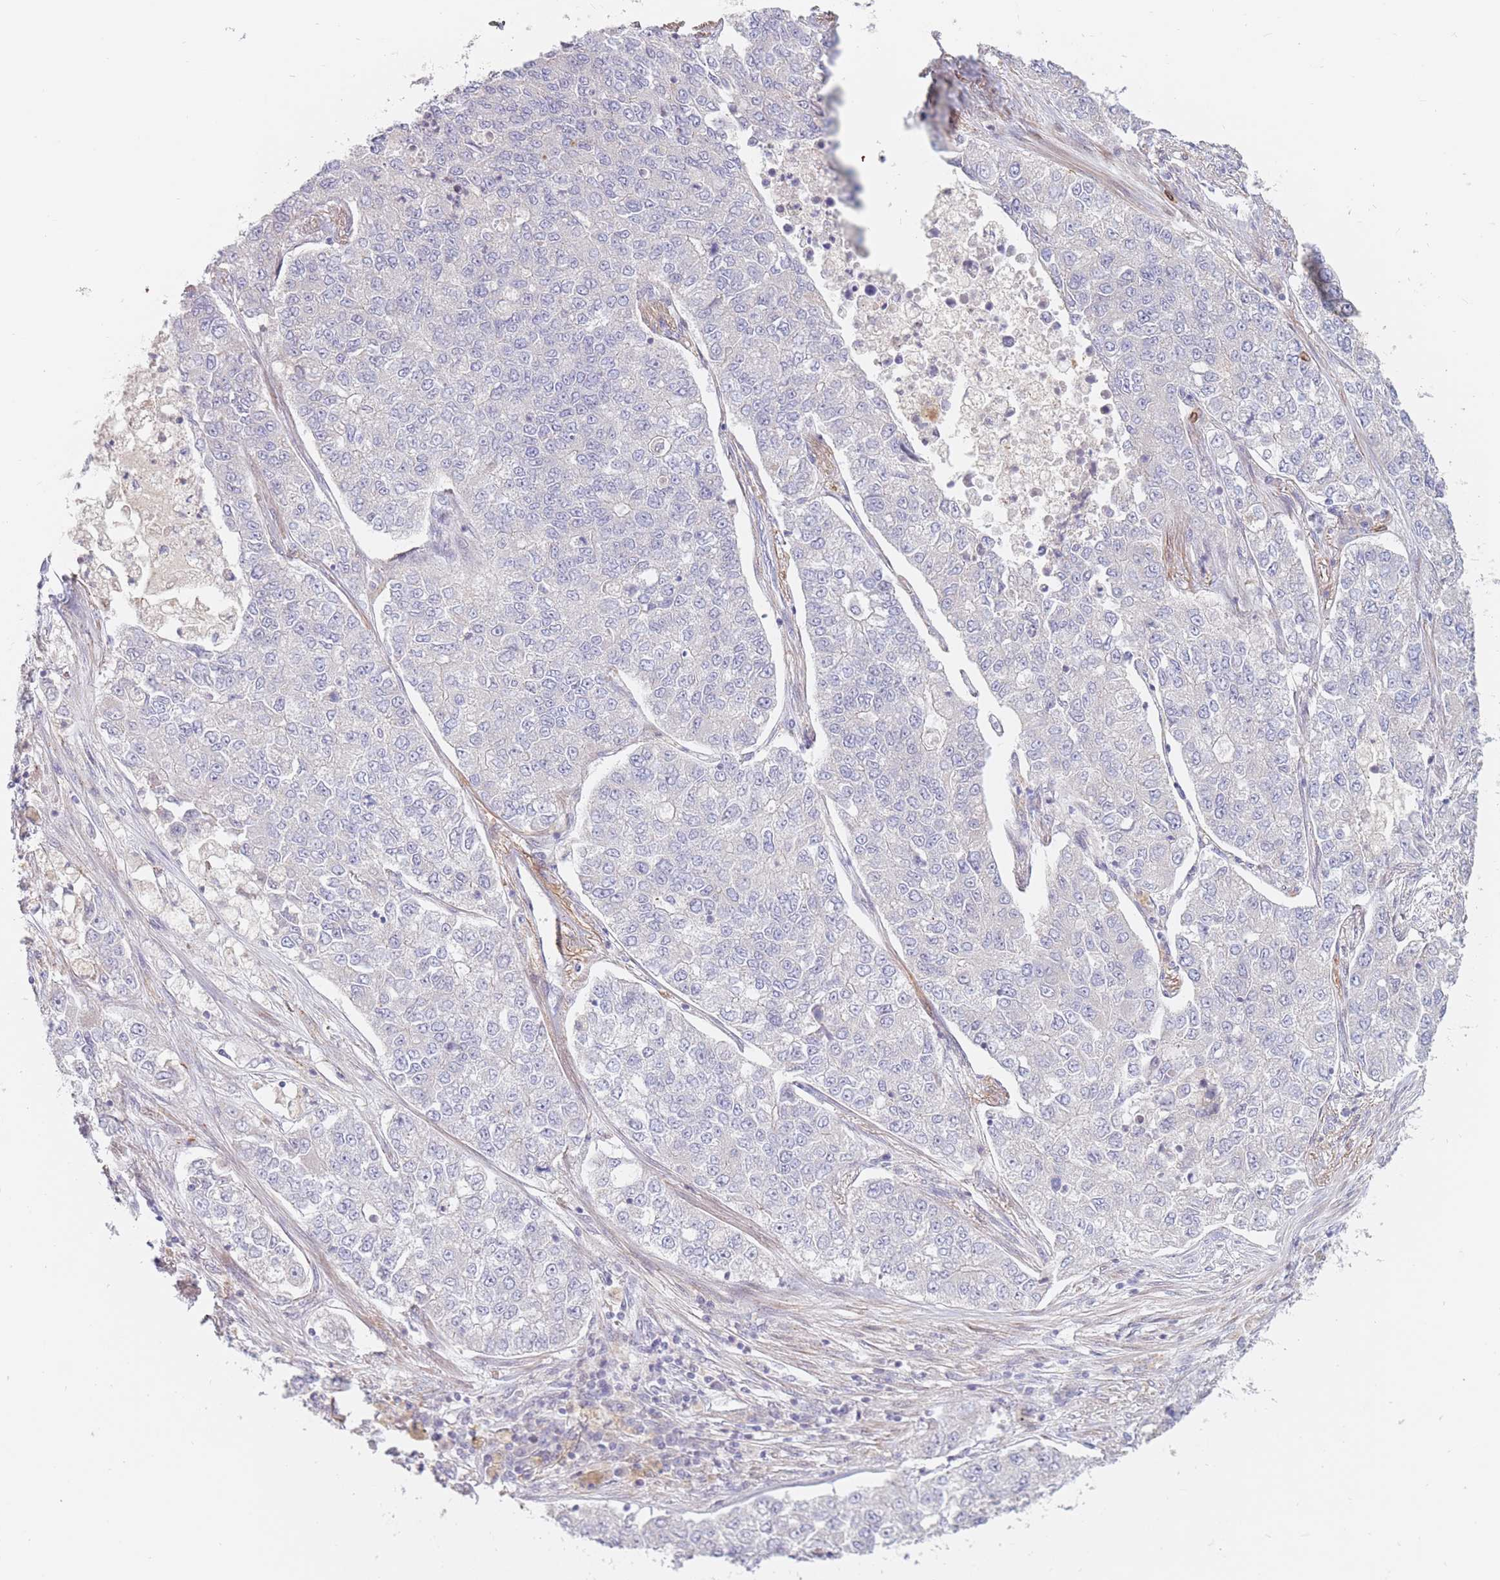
{"staining": {"intensity": "negative", "quantity": "none", "location": "none"}, "tissue": "lung cancer", "cell_type": "Tumor cells", "image_type": "cancer", "snomed": [{"axis": "morphology", "description": "Adenocarcinoma, NOS"}, {"axis": "topography", "description": "Lung"}], "caption": "Tumor cells are negative for brown protein staining in lung adenocarcinoma. (DAB (3,3'-diaminobenzidine) immunohistochemistry with hematoxylin counter stain).", "gene": "PTGDR", "patient": {"sex": "male", "age": 49}}